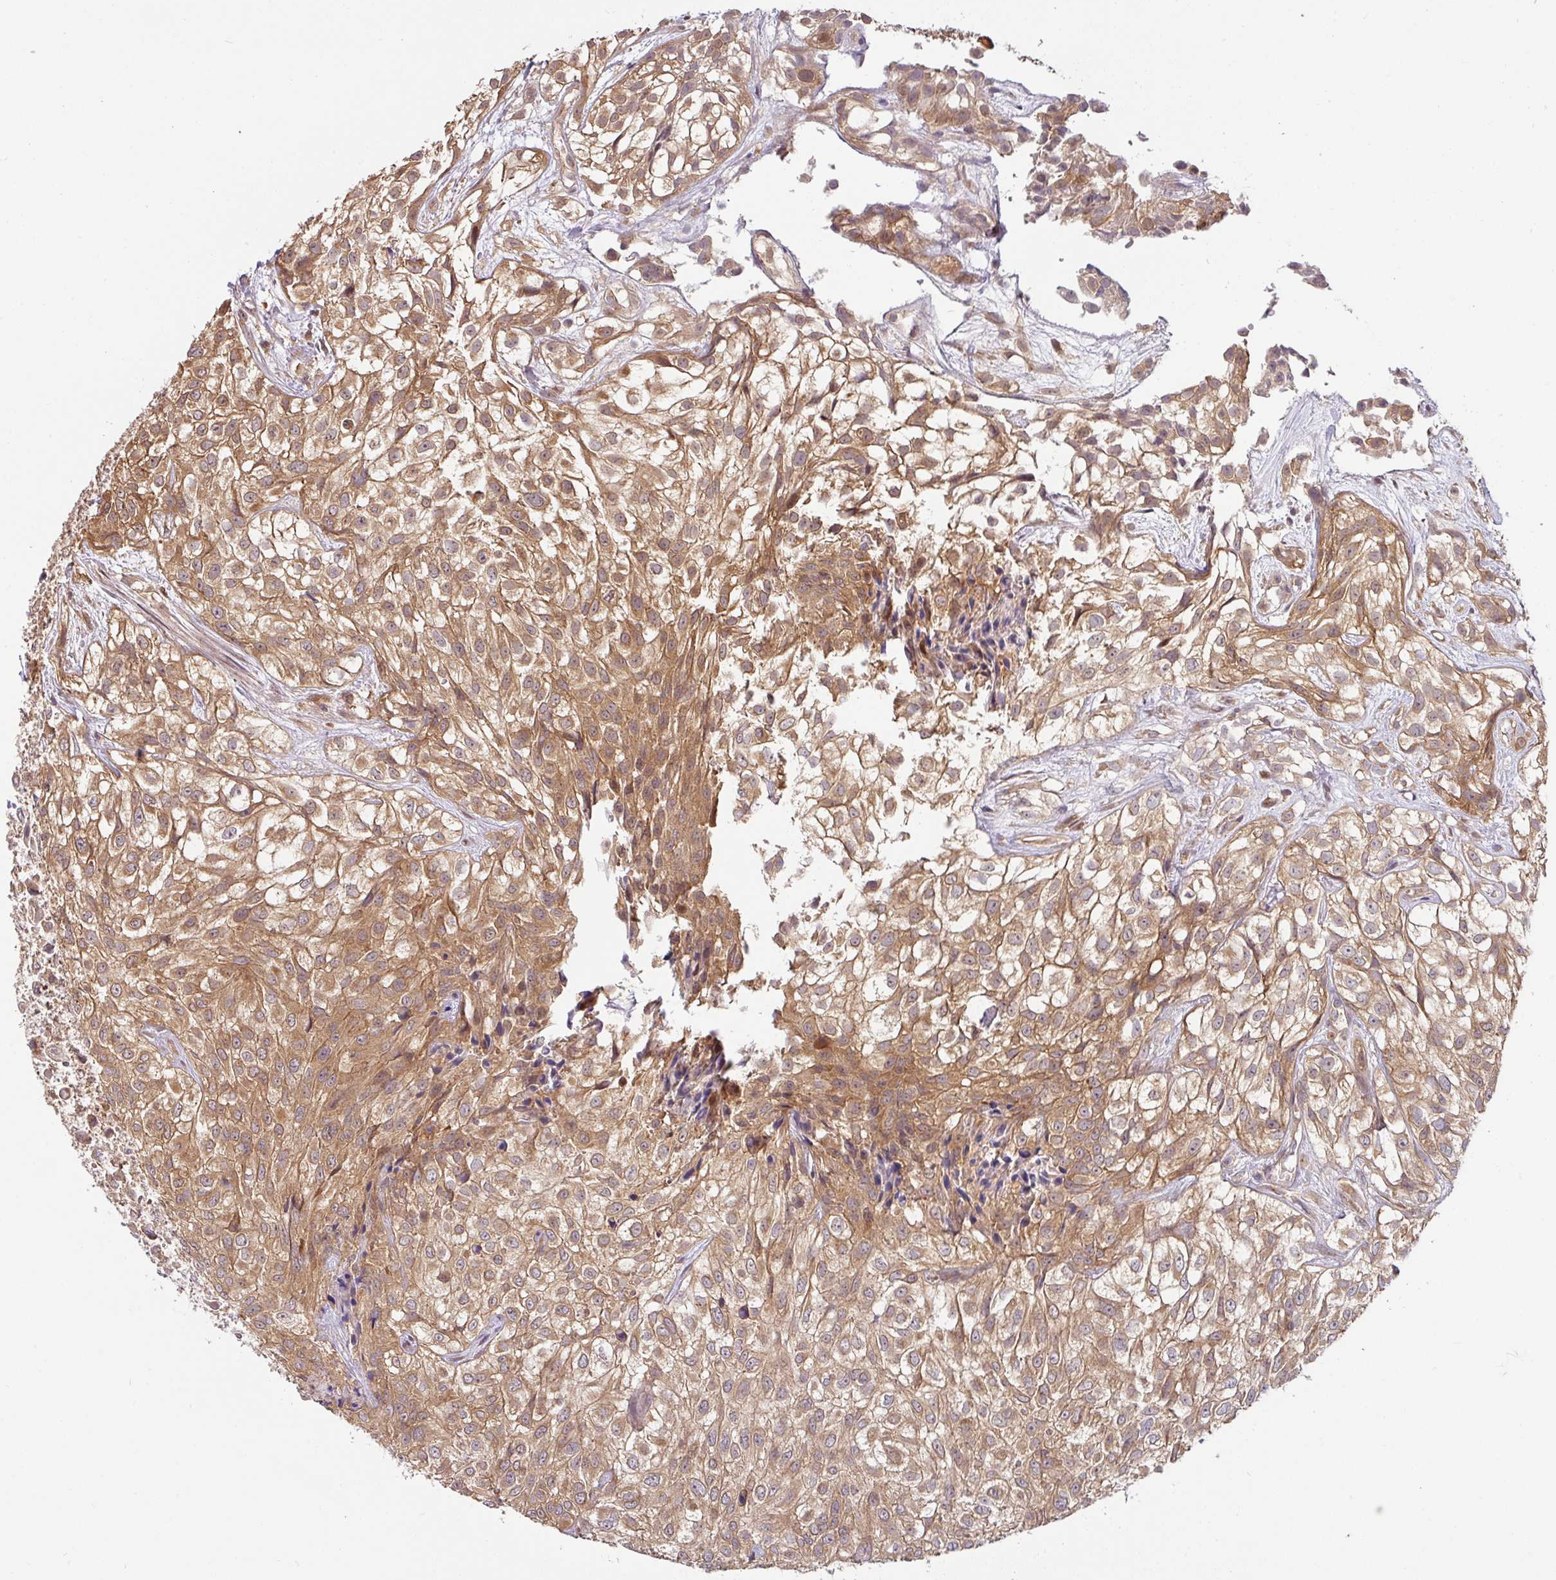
{"staining": {"intensity": "moderate", "quantity": ">75%", "location": "cytoplasmic/membranous"}, "tissue": "urothelial cancer", "cell_type": "Tumor cells", "image_type": "cancer", "snomed": [{"axis": "morphology", "description": "Urothelial carcinoma, High grade"}, {"axis": "topography", "description": "Urinary bladder"}], "caption": "Moderate cytoplasmic/membranous expression is identified in about >75% of tumor cells in urothelial cancer. The protein is stained brown, and the nuclei are stained in blue (DAB (3,3'-diaminobenzidine) IHC with brightfield microscopy, high magnification).", "gene": "SHB", "patient": {"sex": "male", "age": 56}}